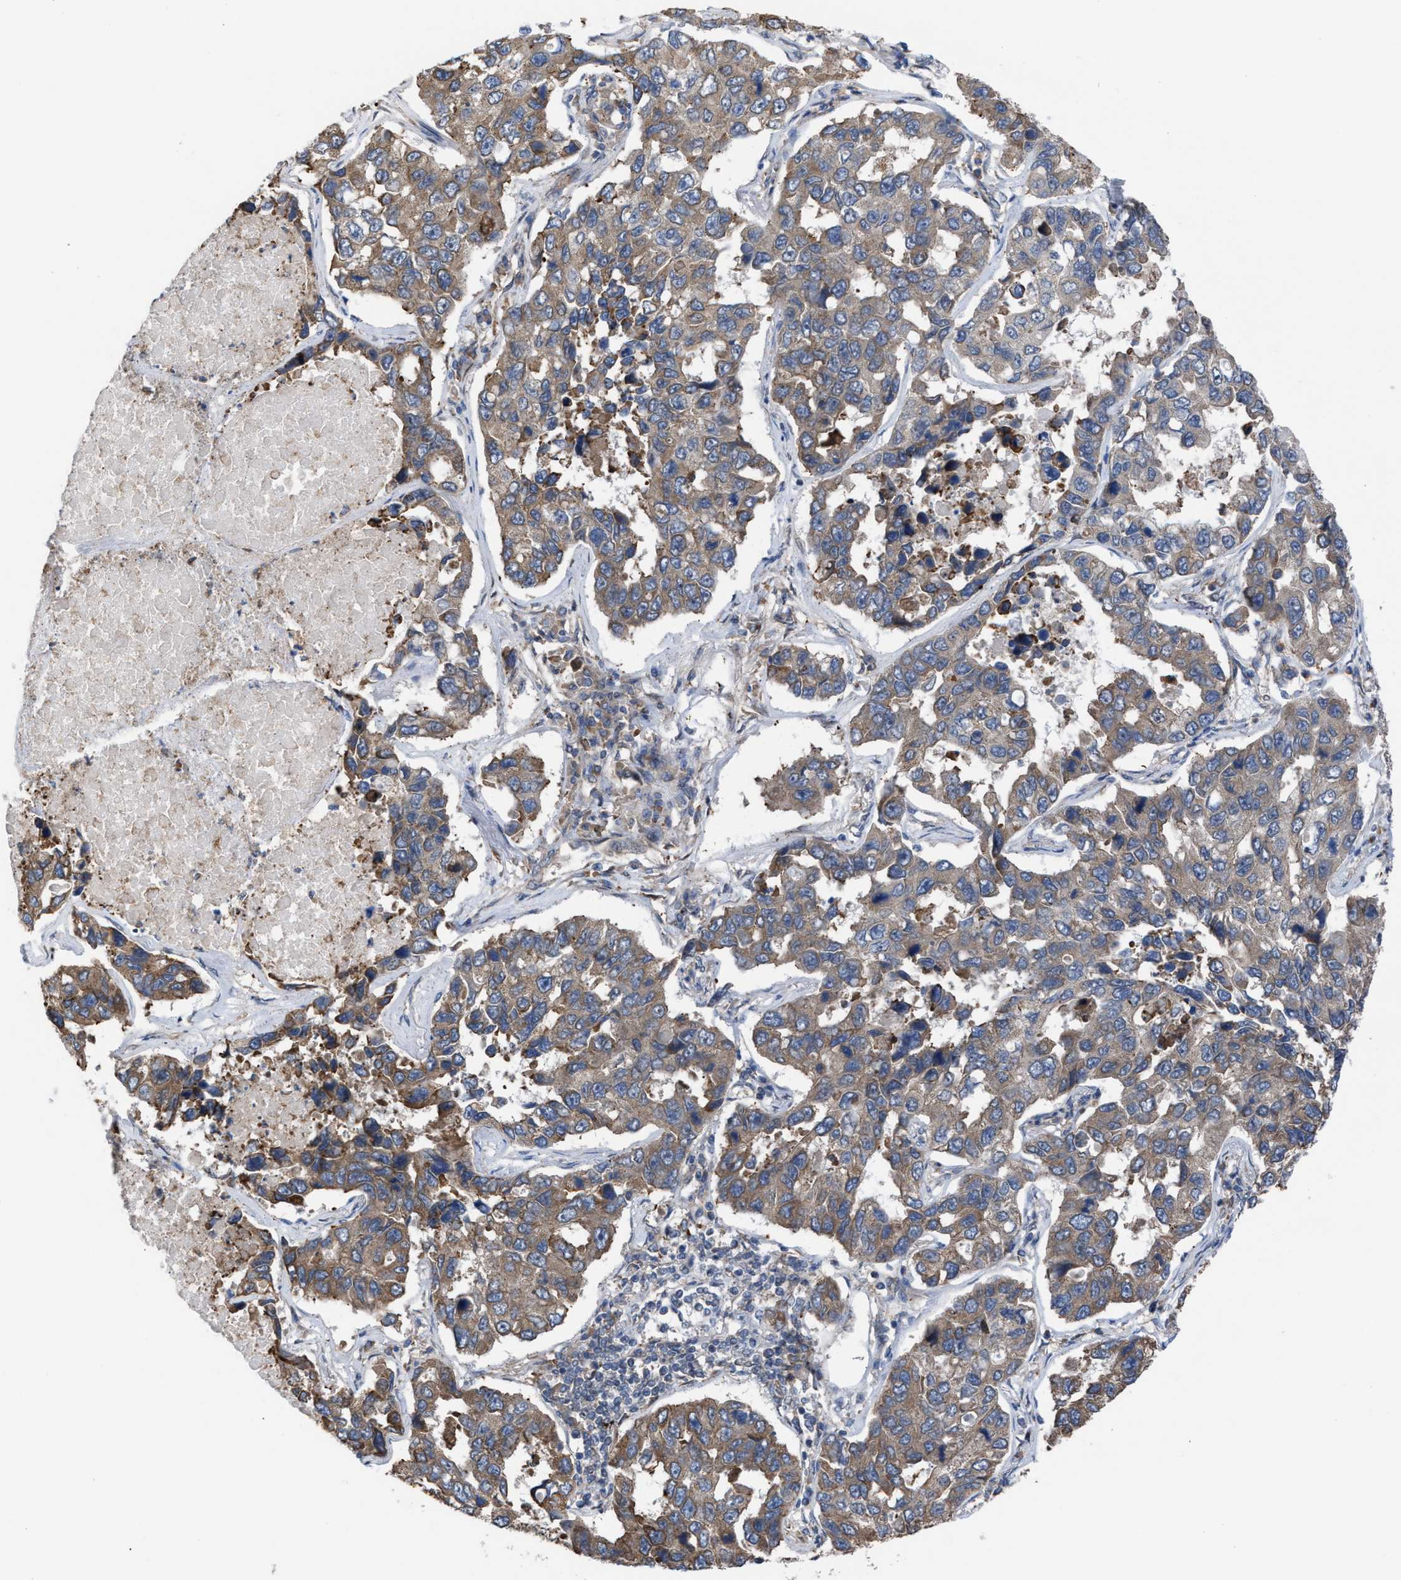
{"staining": {"intensity": "weak", "quantity": ">75%", "location": "cytoplasmic/membranous"}, "tissue": "lung cancer", "cell_type": "Tumor cells", "image_type": "cancer", "snomed": [{"axis": "morphology", "description": "Adenocarcinoma, NOS"}, {"axis": "topography", "description": "Lung"}], "caption": "High-power microscopy captured an immunohistochemistry image of lung cancer (adenocarcinoma), revealing weak cytoplasmic/membranous expression in about >75% of tumor cells.", "gene": "TP53BP2", "patient": {"sex": "male", "age": 64}}